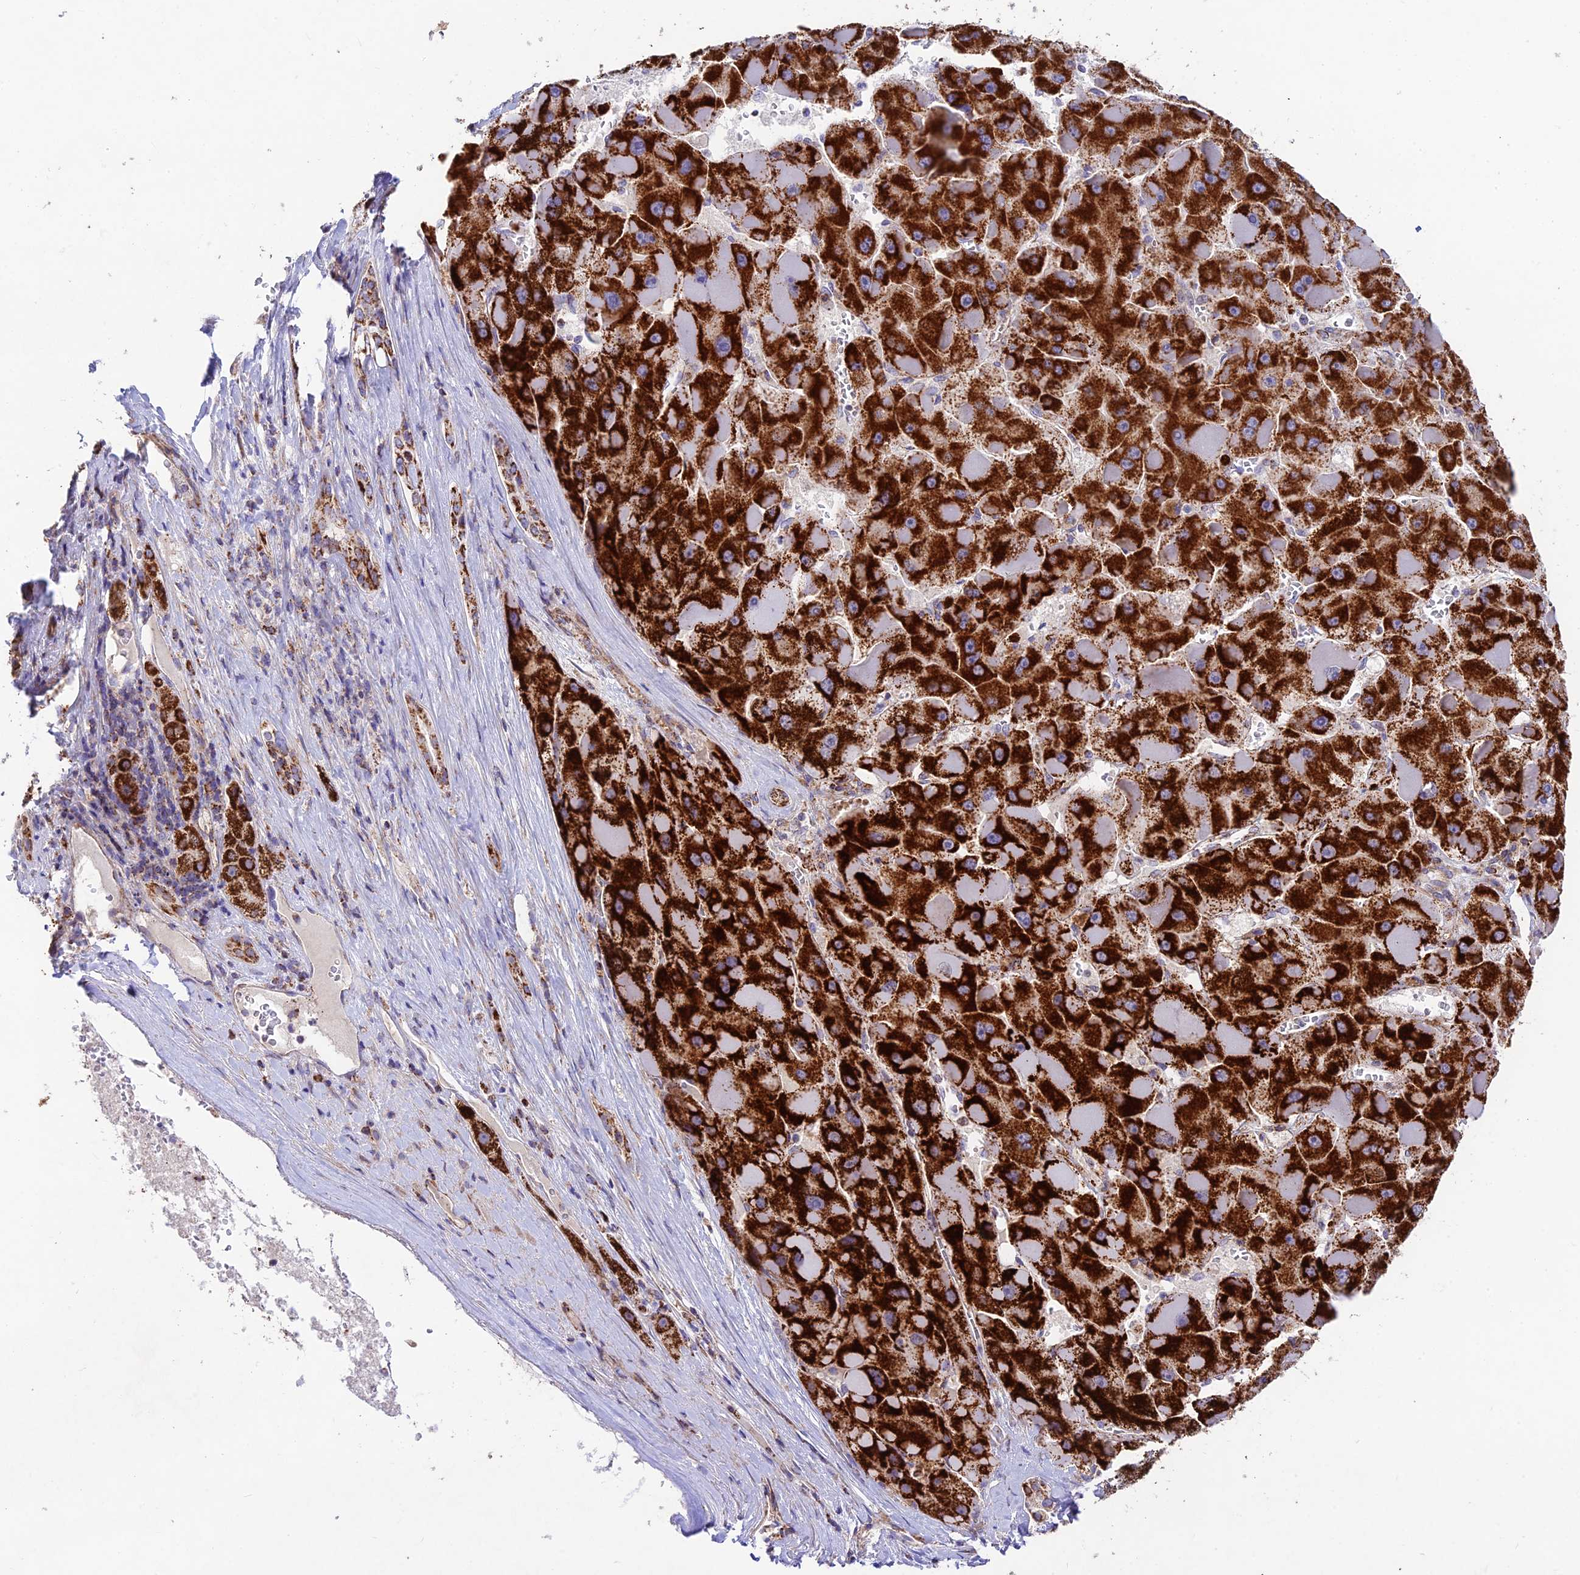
{"staining": {"intensity": "strong", "quantity": ">75%", "location": "cytoplasmic/membranous"}, "tissue": "liver cancer", "cell_type": "Tumor cells", "image_type": "cancer", "snomed": [{"axis": "morphology", "description": "Carcinoma, Hepatocellular, NOS"}, {"axis": "topography", "description": "Liver"}], "caption": "High-magnification brightfield microscopy of hepatocellular carcinoma (liver) stained with DAB (3,3'-diaminobenzidine) (brown) and counterstained with hematoxylin (blue). tumor cells exhibit strong cytoplasmic/membranous expression is appreciated in approximately>75% of cells.", "gene": "KHDC3L", "patient": {"sex": "female", "age": 73}}